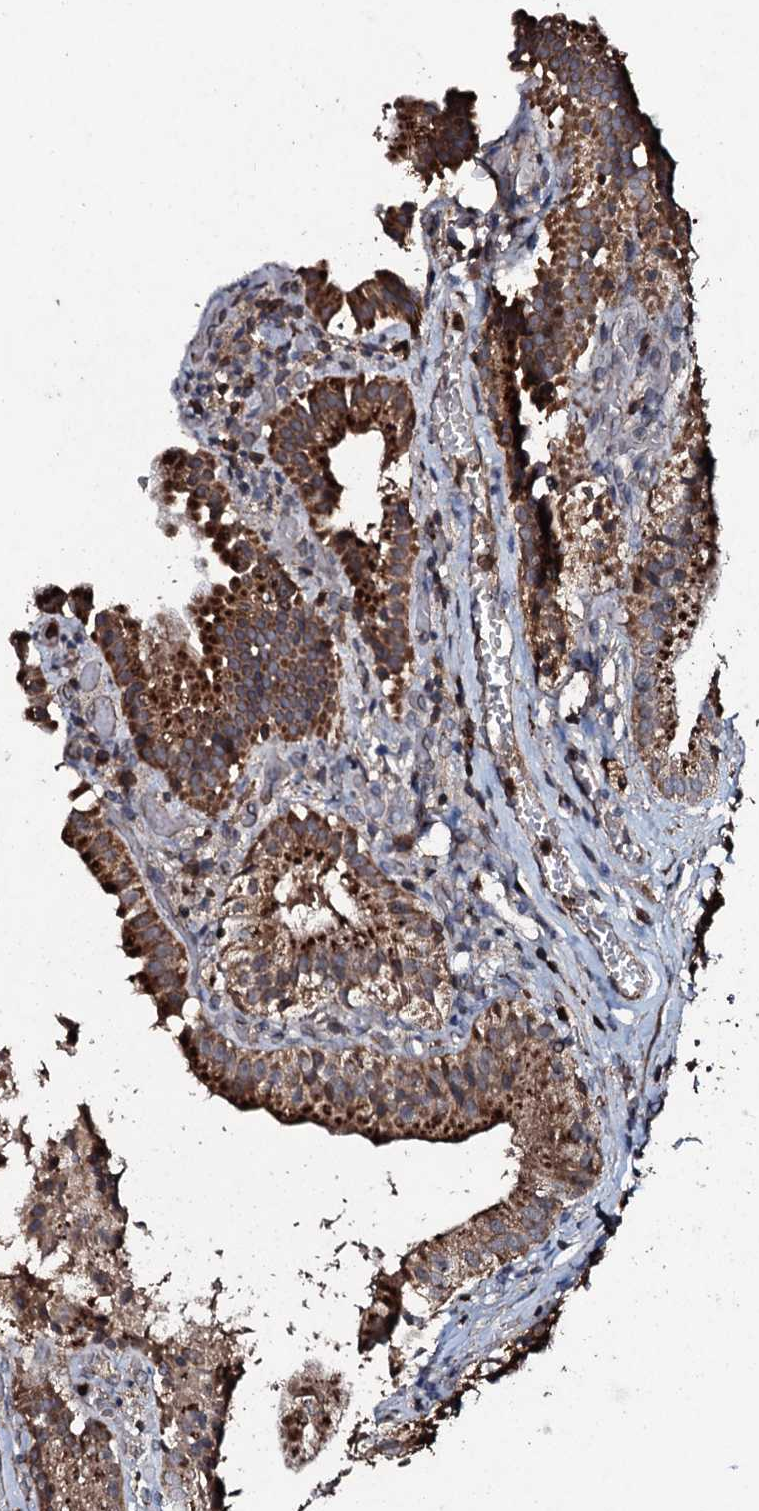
{"staining": {"intensity": "strong", "quantity": ">75%", "location": "cytoplasmic/membranous"}, "tissue": "gallbladder", "cell_type": "Glandular cells", "image_type": "normal", "snomed": [{"axis": "morphology", "description": "Normal tissue, NOS"}, {"axis": "topography", "description": "Gallbladder"}], "caption": "Immunohistochemical staining of benign human gallbladder displays >75% levels of strong cytoplasmic/membranous protein positivity in approximately >75% of glandular cells. Using DAB (brown) and hematoxylin (blue) stains, captured at high magnification using brightfield microscopy.", "gene": "SDHAF2", "patient": {"sex": "female", "age": 47}}